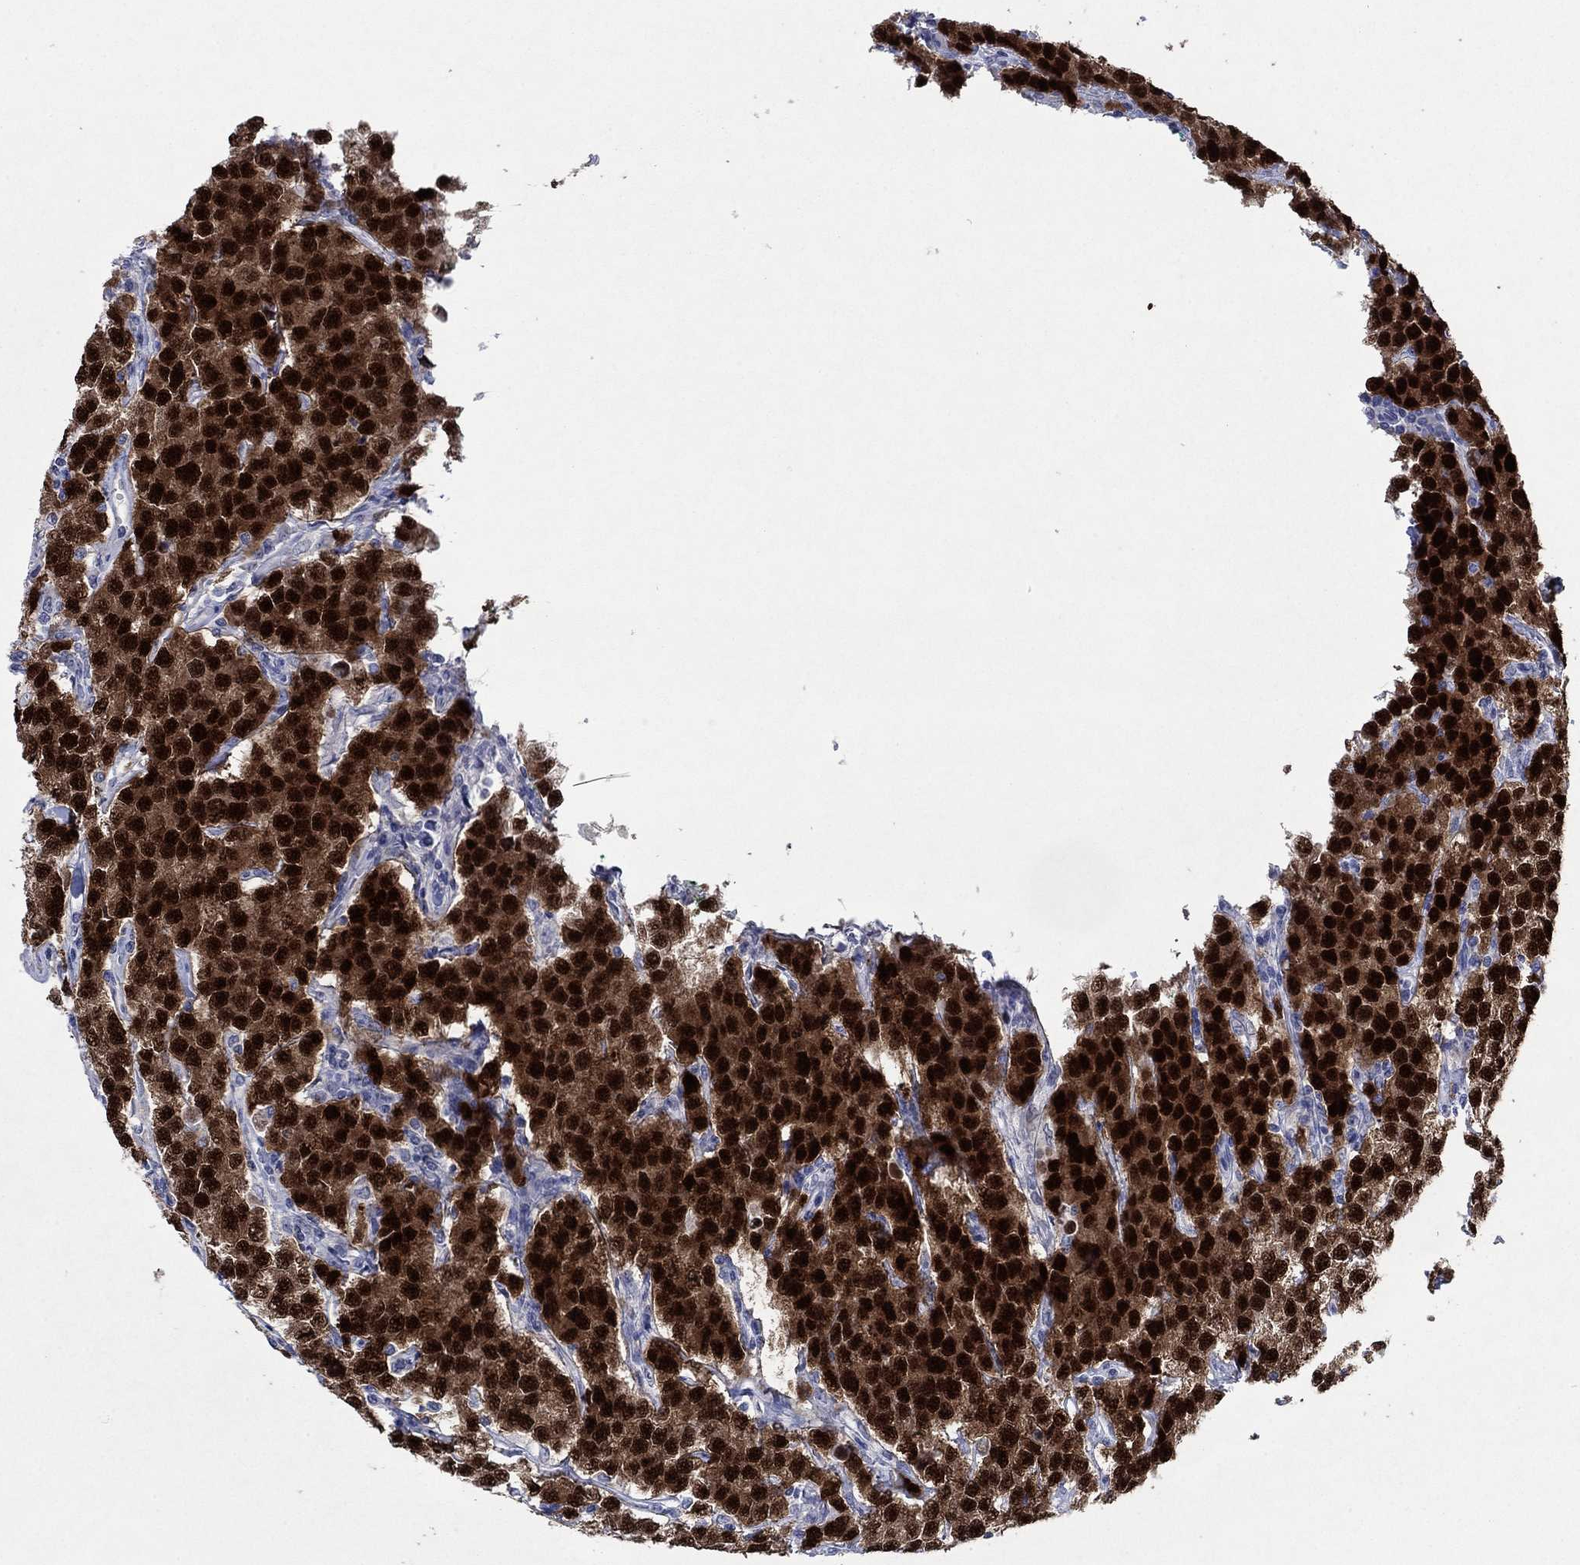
{"staining": {"intensity": "strong", "quantity": ">75%", "location": "cytoplasmic/membranous,nuclear"}, "tissue": "testis cancer", "cell_type": "Tumor cells", "image_type": "cancer", "snomed": [{"axis": "morphology", "description": "Seminoma, NOS"}, {"axis": "topography", "description": "Testis"}], "caption": "Strong cytoplasmic/membranous and nuclear positivity for a protein is identified in about >75% of tumor cells of testis cancer (seminoma) using immunohistochemistry.", "gene": "POU5F1", "patient": {"sex": "male", "age": 59}}